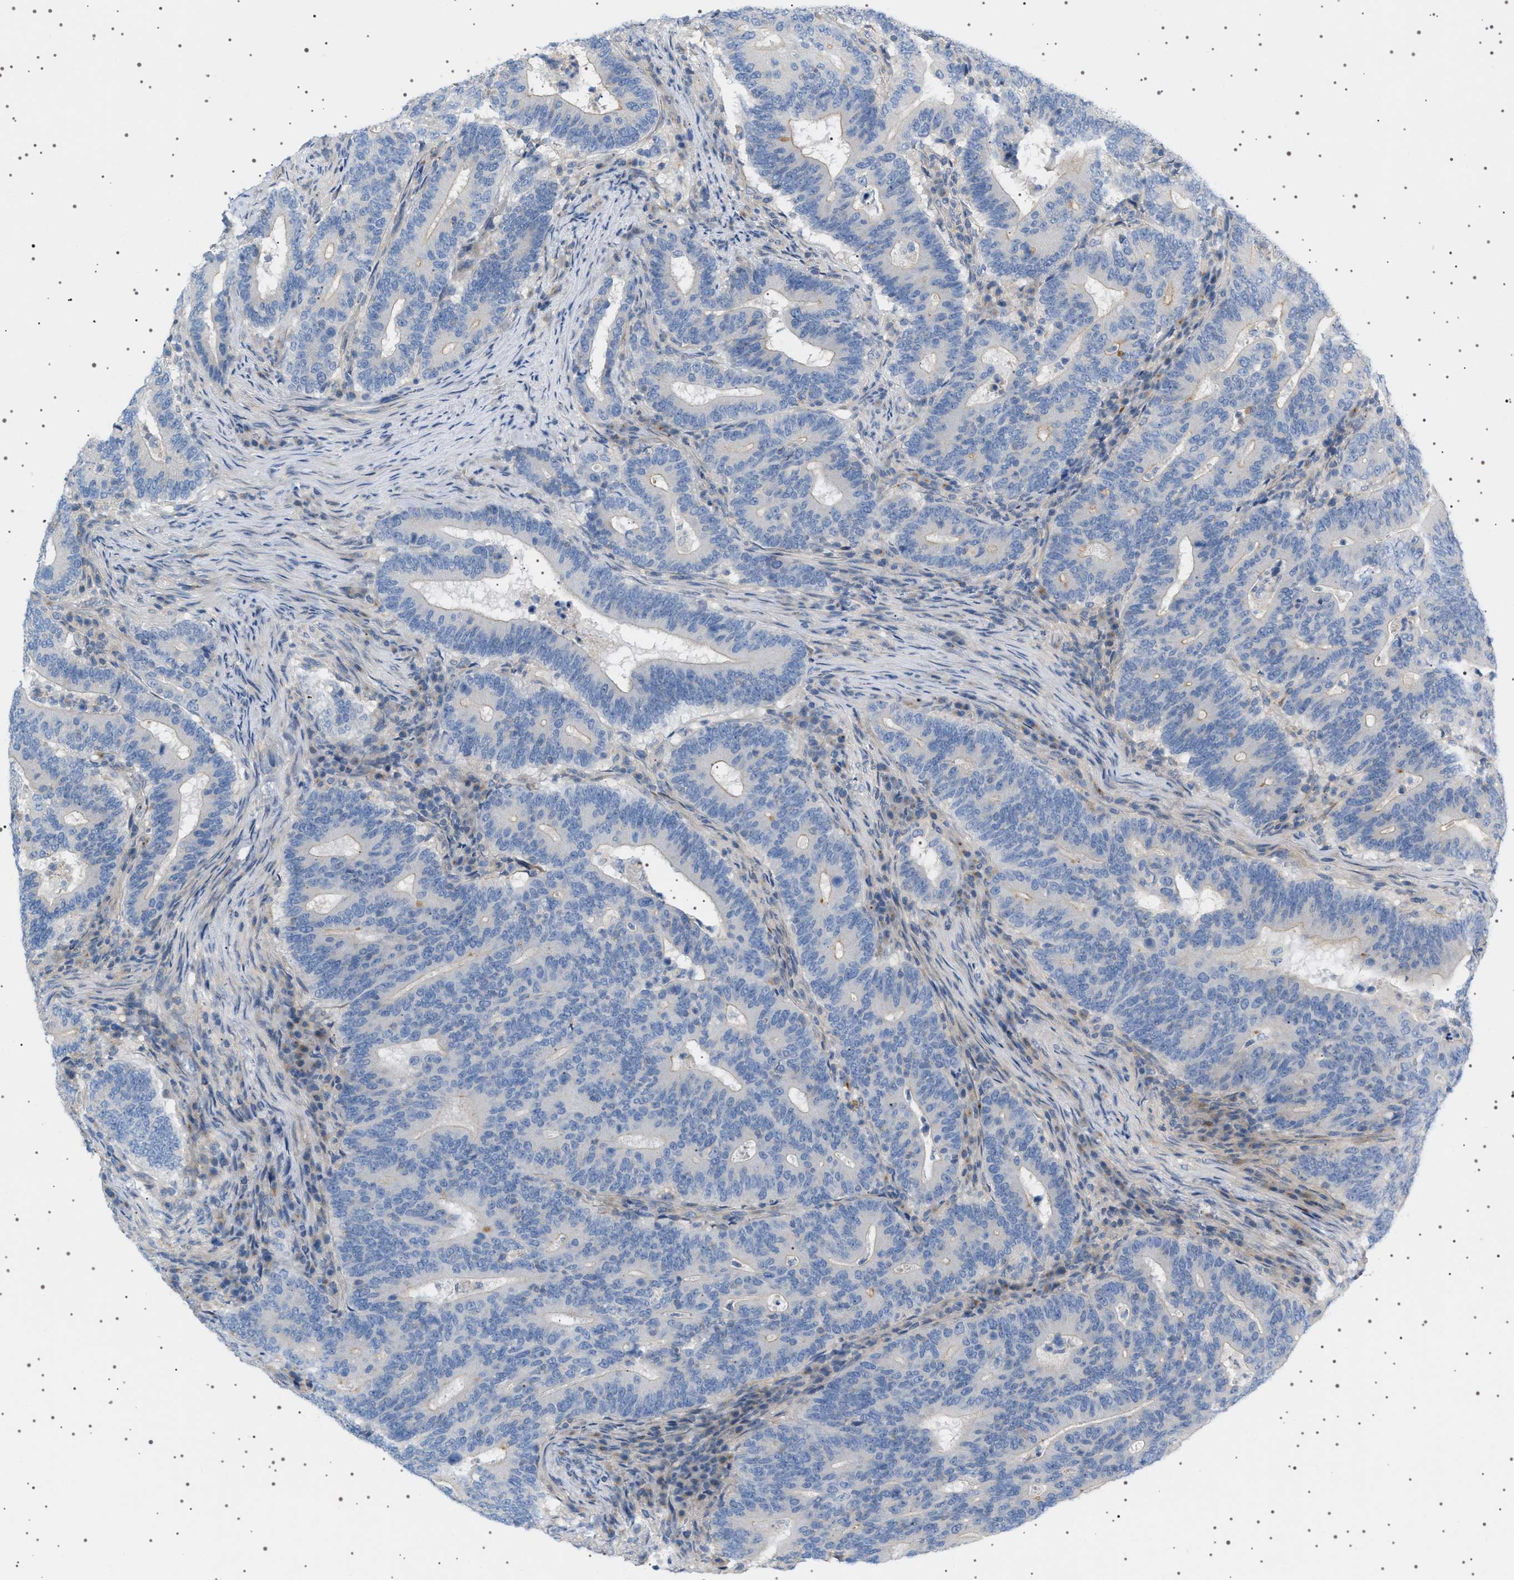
{"staining": {"intensity": "negative", "quantity": "none", "location": "none"}, "tissue": "colorectal cancer", "cell_type": "Tumor cells", "image_type": "cancer", "snomed": [{"axis": "morphology", "description": "Adenocarcinoma, NOS"}, {"axis": "topography", "description": "Colon"}], "caption": "Immunohistochemistry (IHC) image of adenocarcinoma (colorectal) stained for a protein (brown), which displays no positivity in tumor cells.", "gene": "ADCY10", "patient": {"sex": "female", "age": 66}}